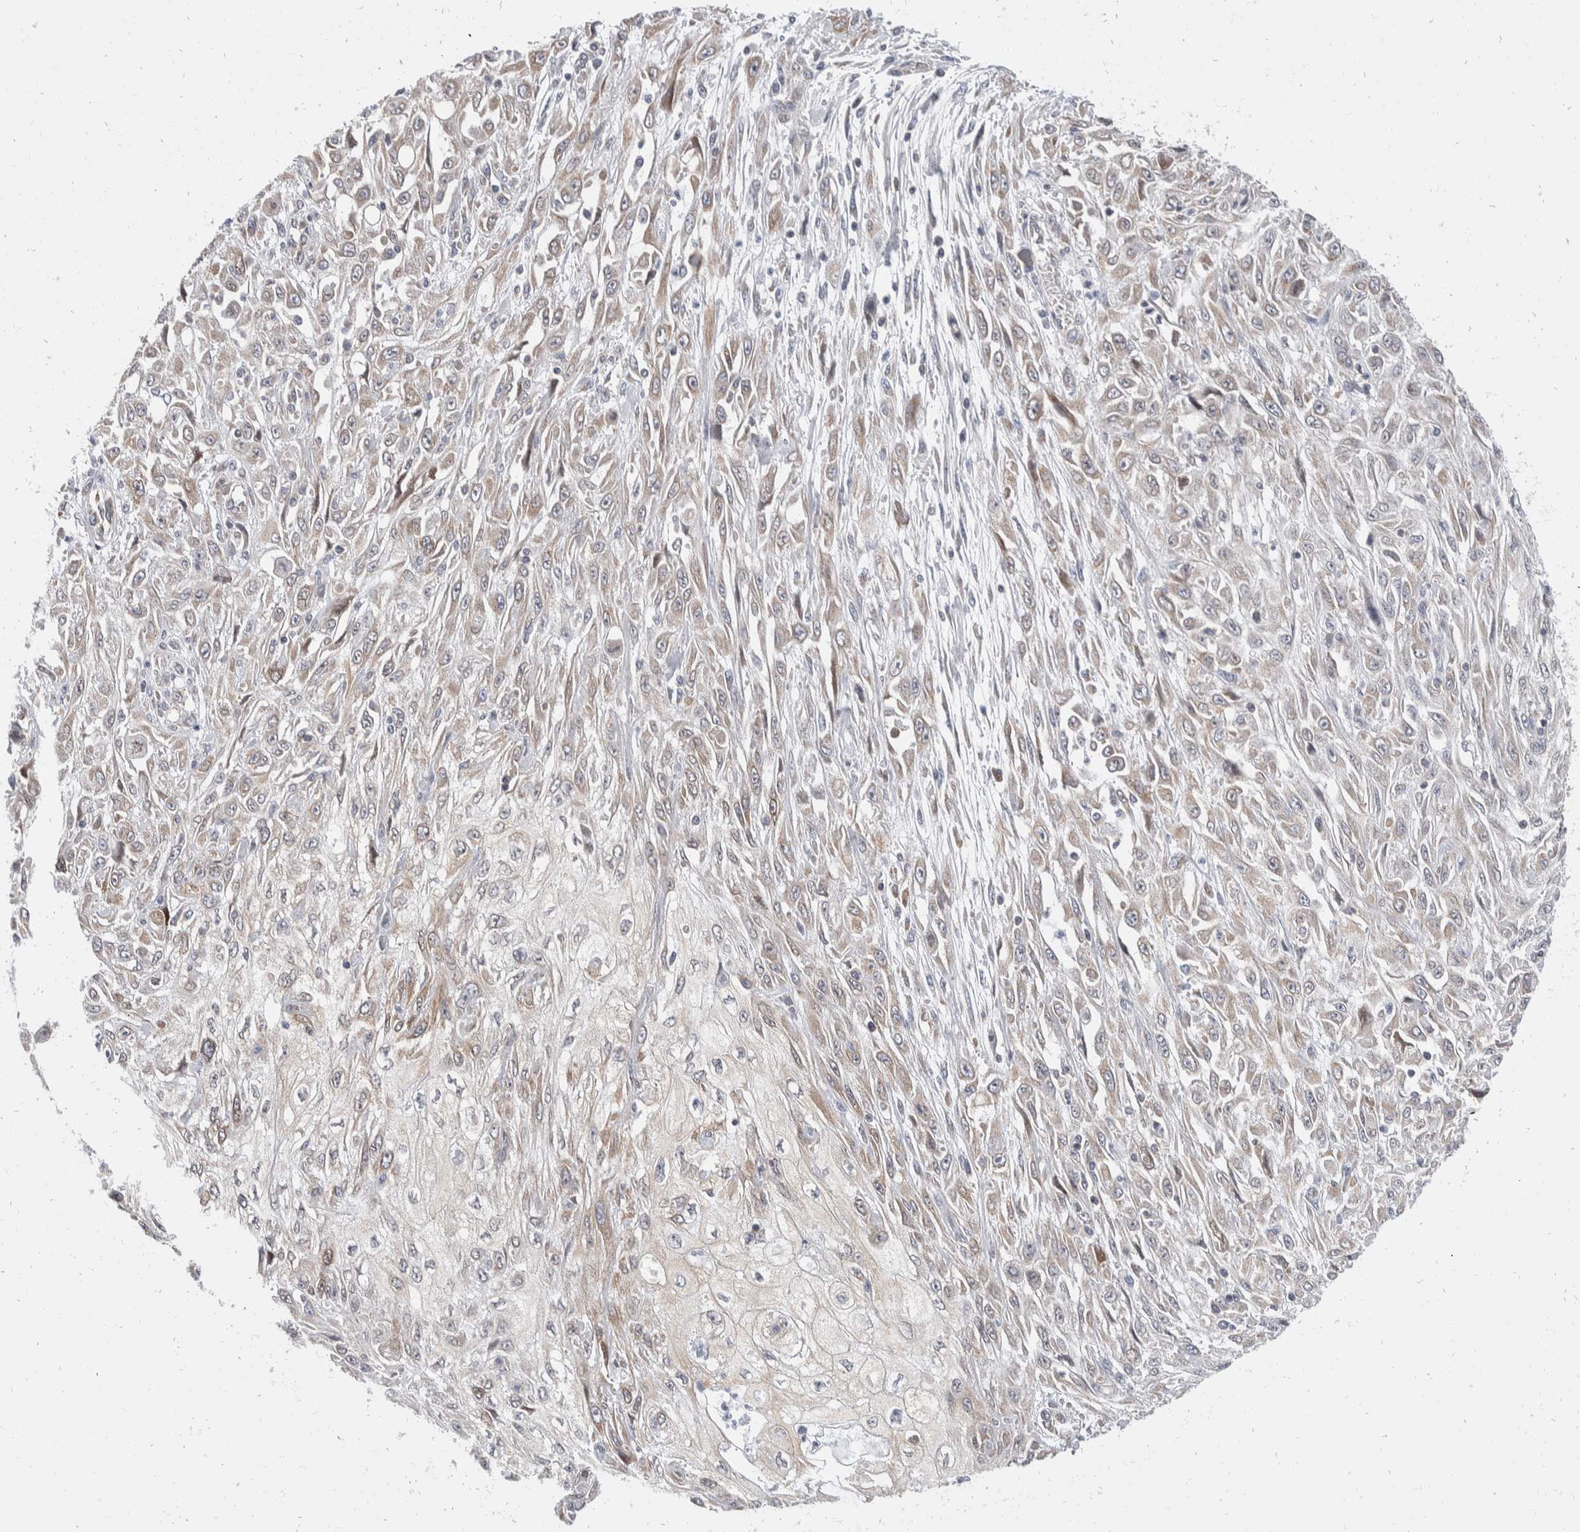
{"staining": {"intensity": "weak", "quantity": "25%-75%", "location": "cytoplasmic/membranous"}, "tissue": "skin cancer", "cell_type": "Tumor cells", "image_type": "cancer", "snomed": [{"axis": "morphology", "description": "Squamous cell carcinoma, NOS"}, {"axis": "morphology", "description": "Squamous cell carcinoma, metastatic, NOS"}, {"axis": "topography", "description": "Skin"}, {"axis": "topography", "description": "Lymph node"}], "caption": "A photomicrograph of skin cancer (metastatic squamous cell carcinoma) stained for a protein shows weak cytoplasmic/membranous brown staining in tumor cells.", "gene": "TMEM245", "patient": {"sex": "male", "age": 75}}